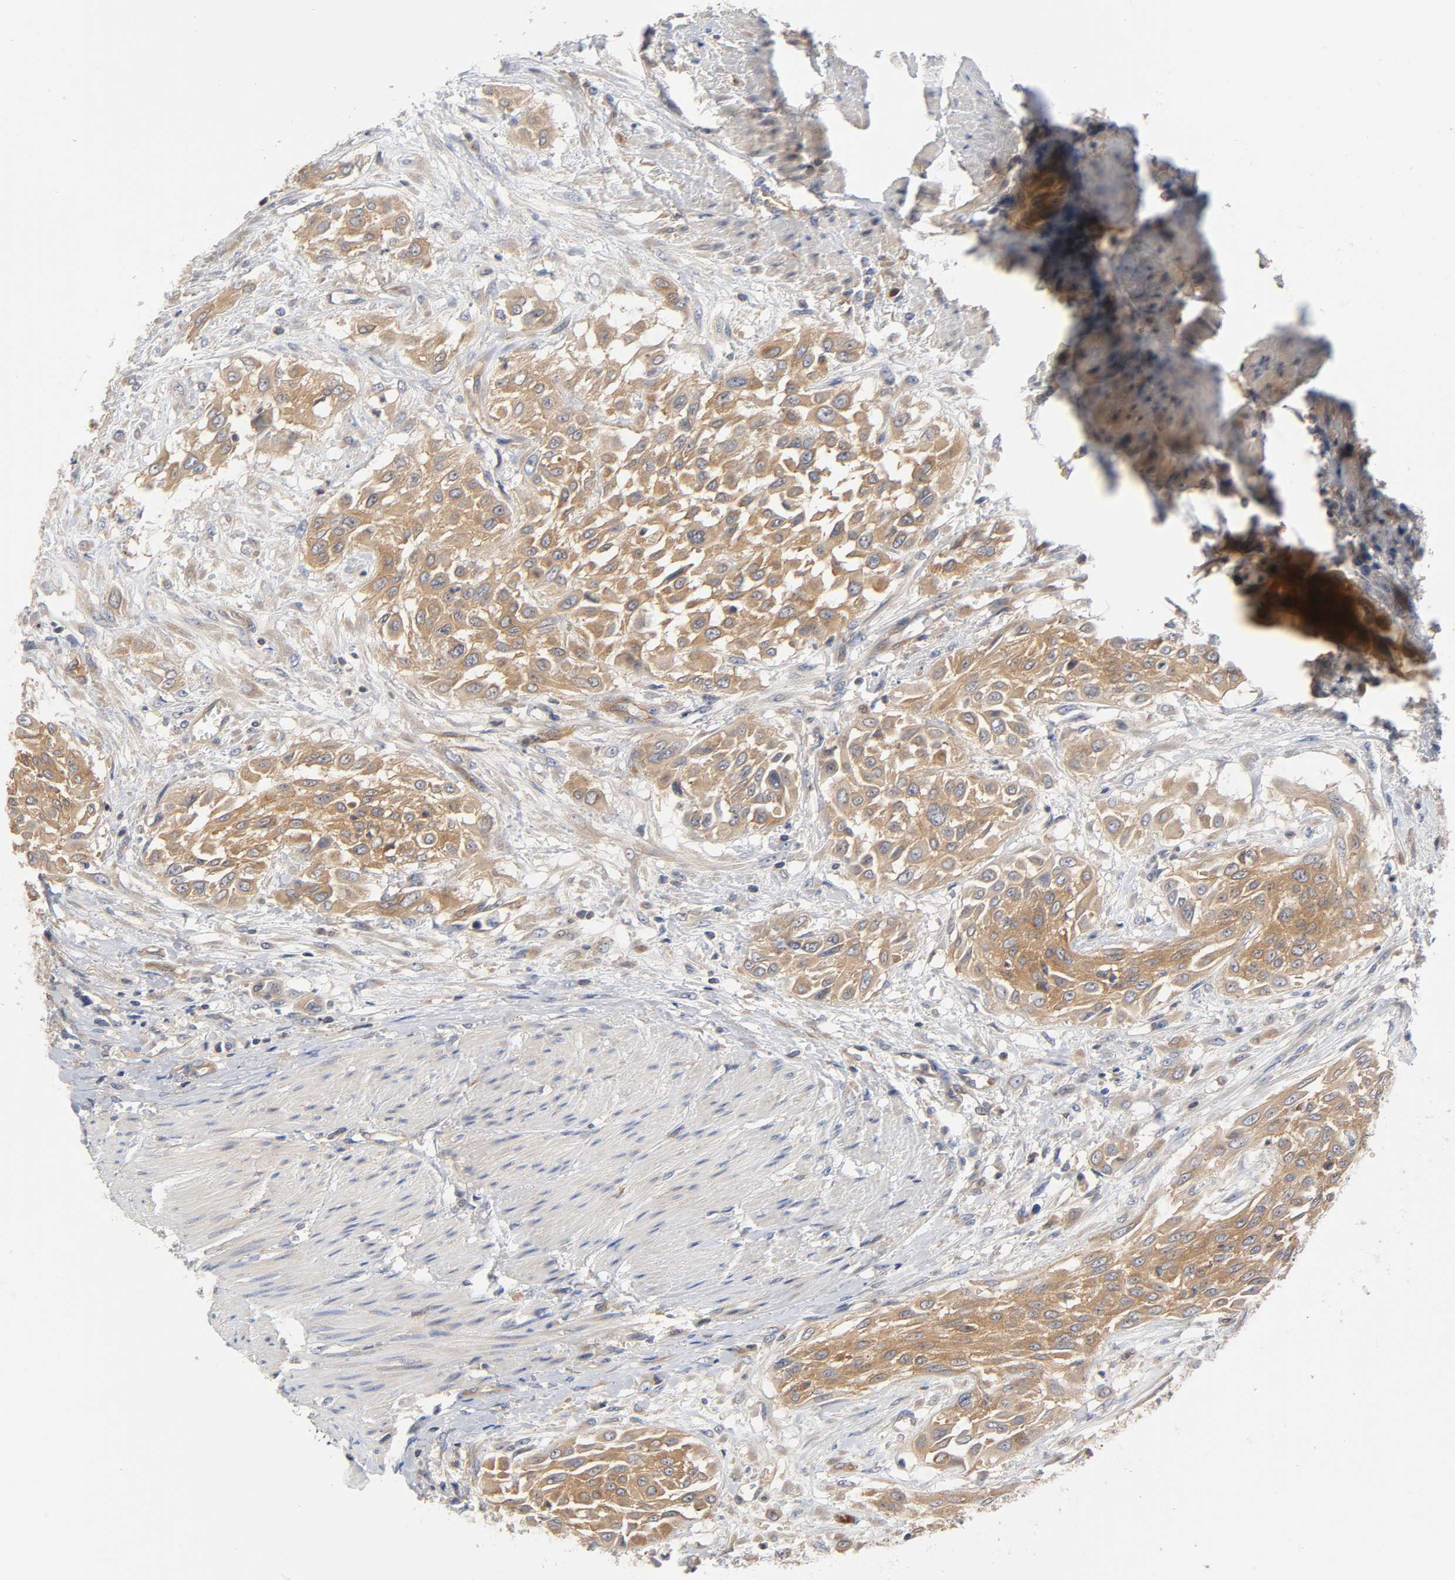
{"staining": {"intensity": "moderate", "quantity": ">75%", "location": "cytoplasmic/membranous"}, "tissue": "urothelial cancer", "cell_type": "Tumor cells", "image_type": "cancer", "snomed": [{"axis": "morphology", "description": "Urothelial carcinoma, High grade"}, {"axis": "topography", "description": "Urinary bladder"}], "caption": "Urothelial carcinoma (high-grade) was stained to show a protein in brown. There is medium levels of moderate cytoplasmic/membranous positivity in about >75% of tumor cells.", "gene": "PRKAB1", "patient": {"sex": "male", "age": 57}}